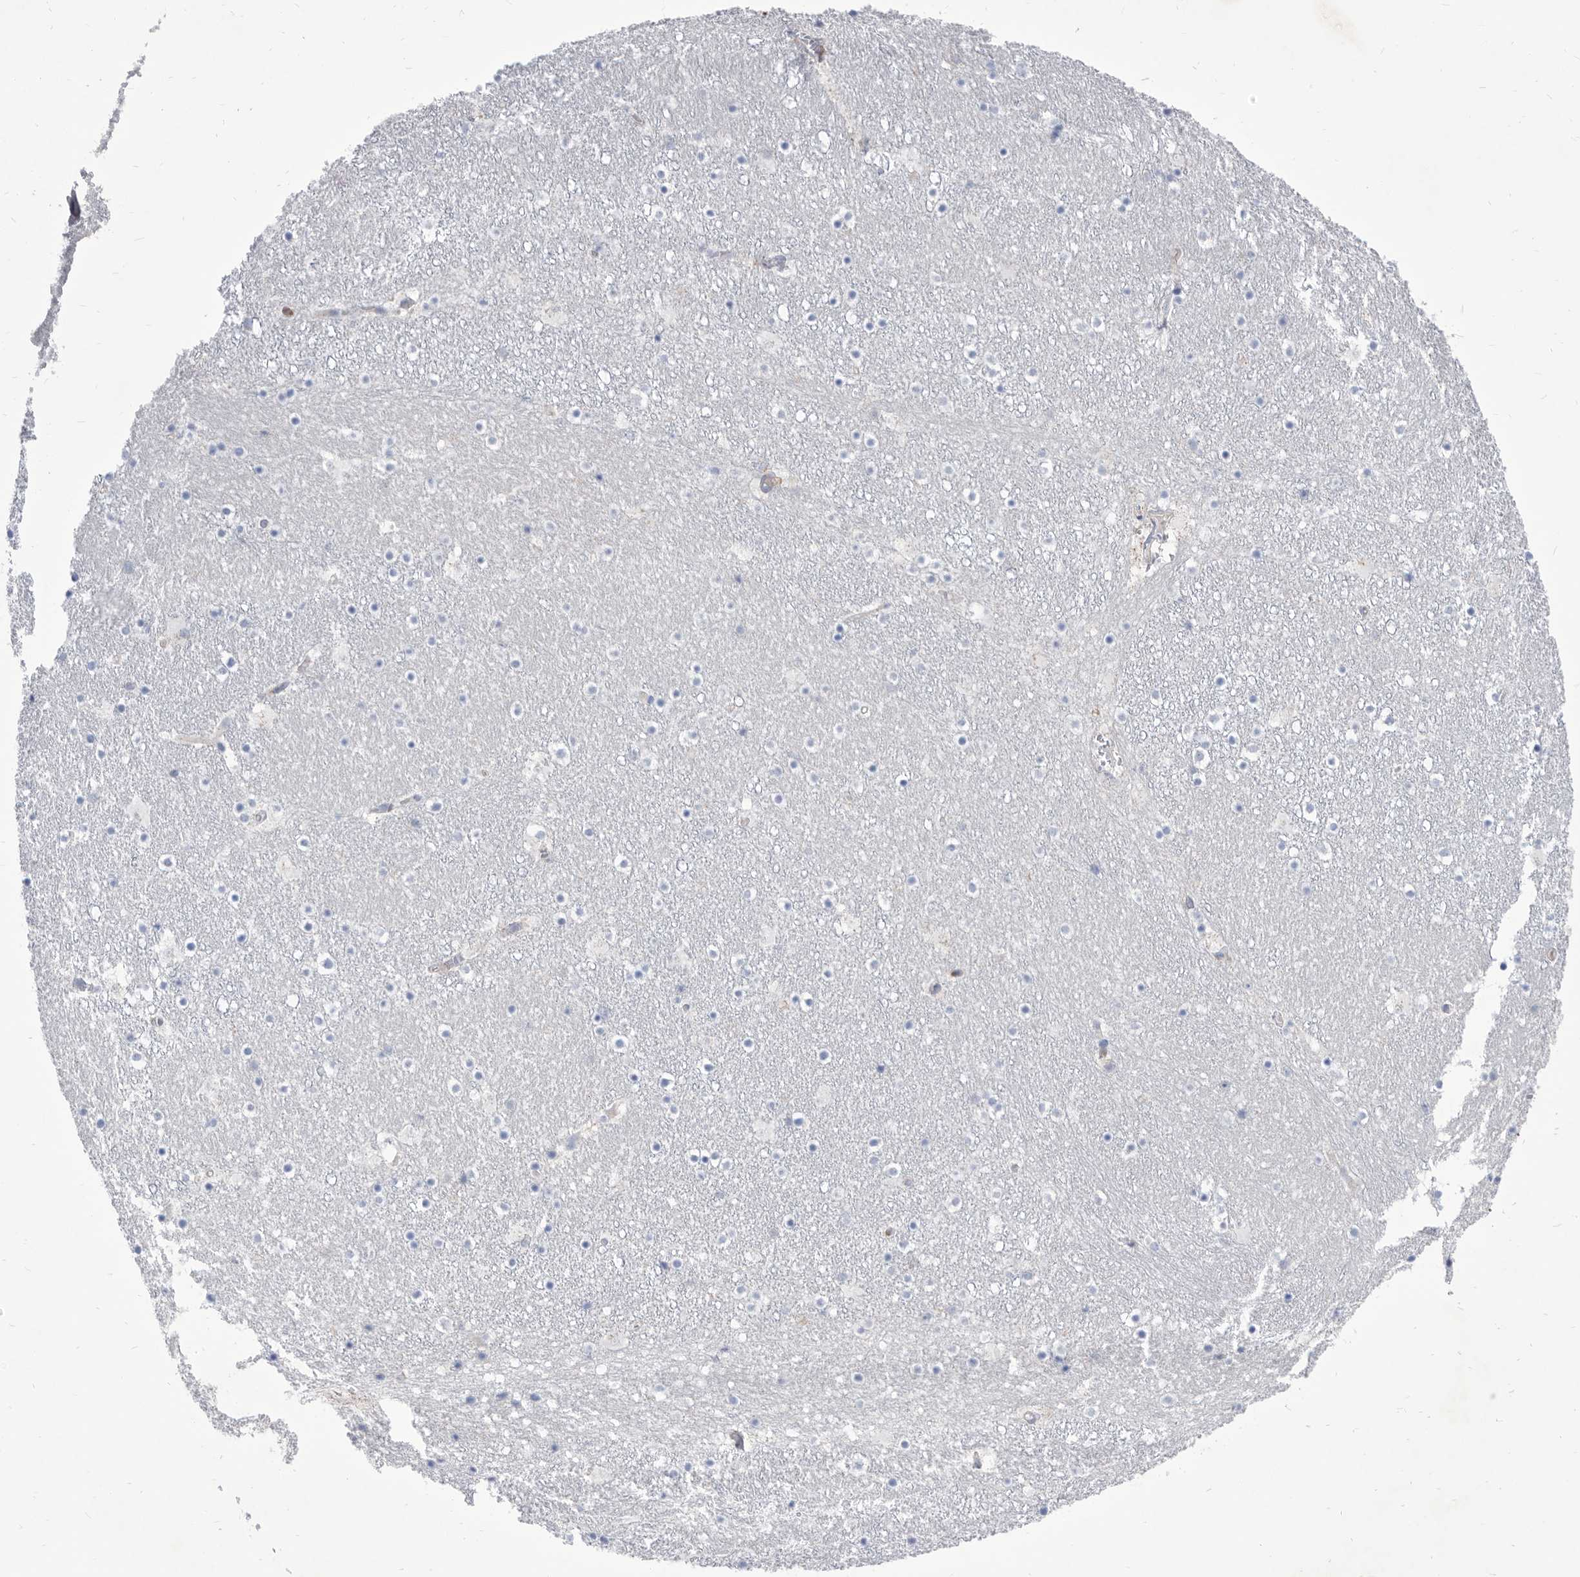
{"staining": {"intensity": "negative", "quantity": "none", "location": "none"}, "tissue": "caudate", "cell_type": "Glial cells", "image_type": "normal", "snomed": [{"axis": "morphology", "description": "Normal tissue, NOS"}, {"axis": "topography", "description": "Lateral ventricle wall"}], "caption": "This is an IHC image of normal caudate. There is no expression in glial cells.", "gene": "SMG7", "patient": {"sex": "male", "age": 45}}